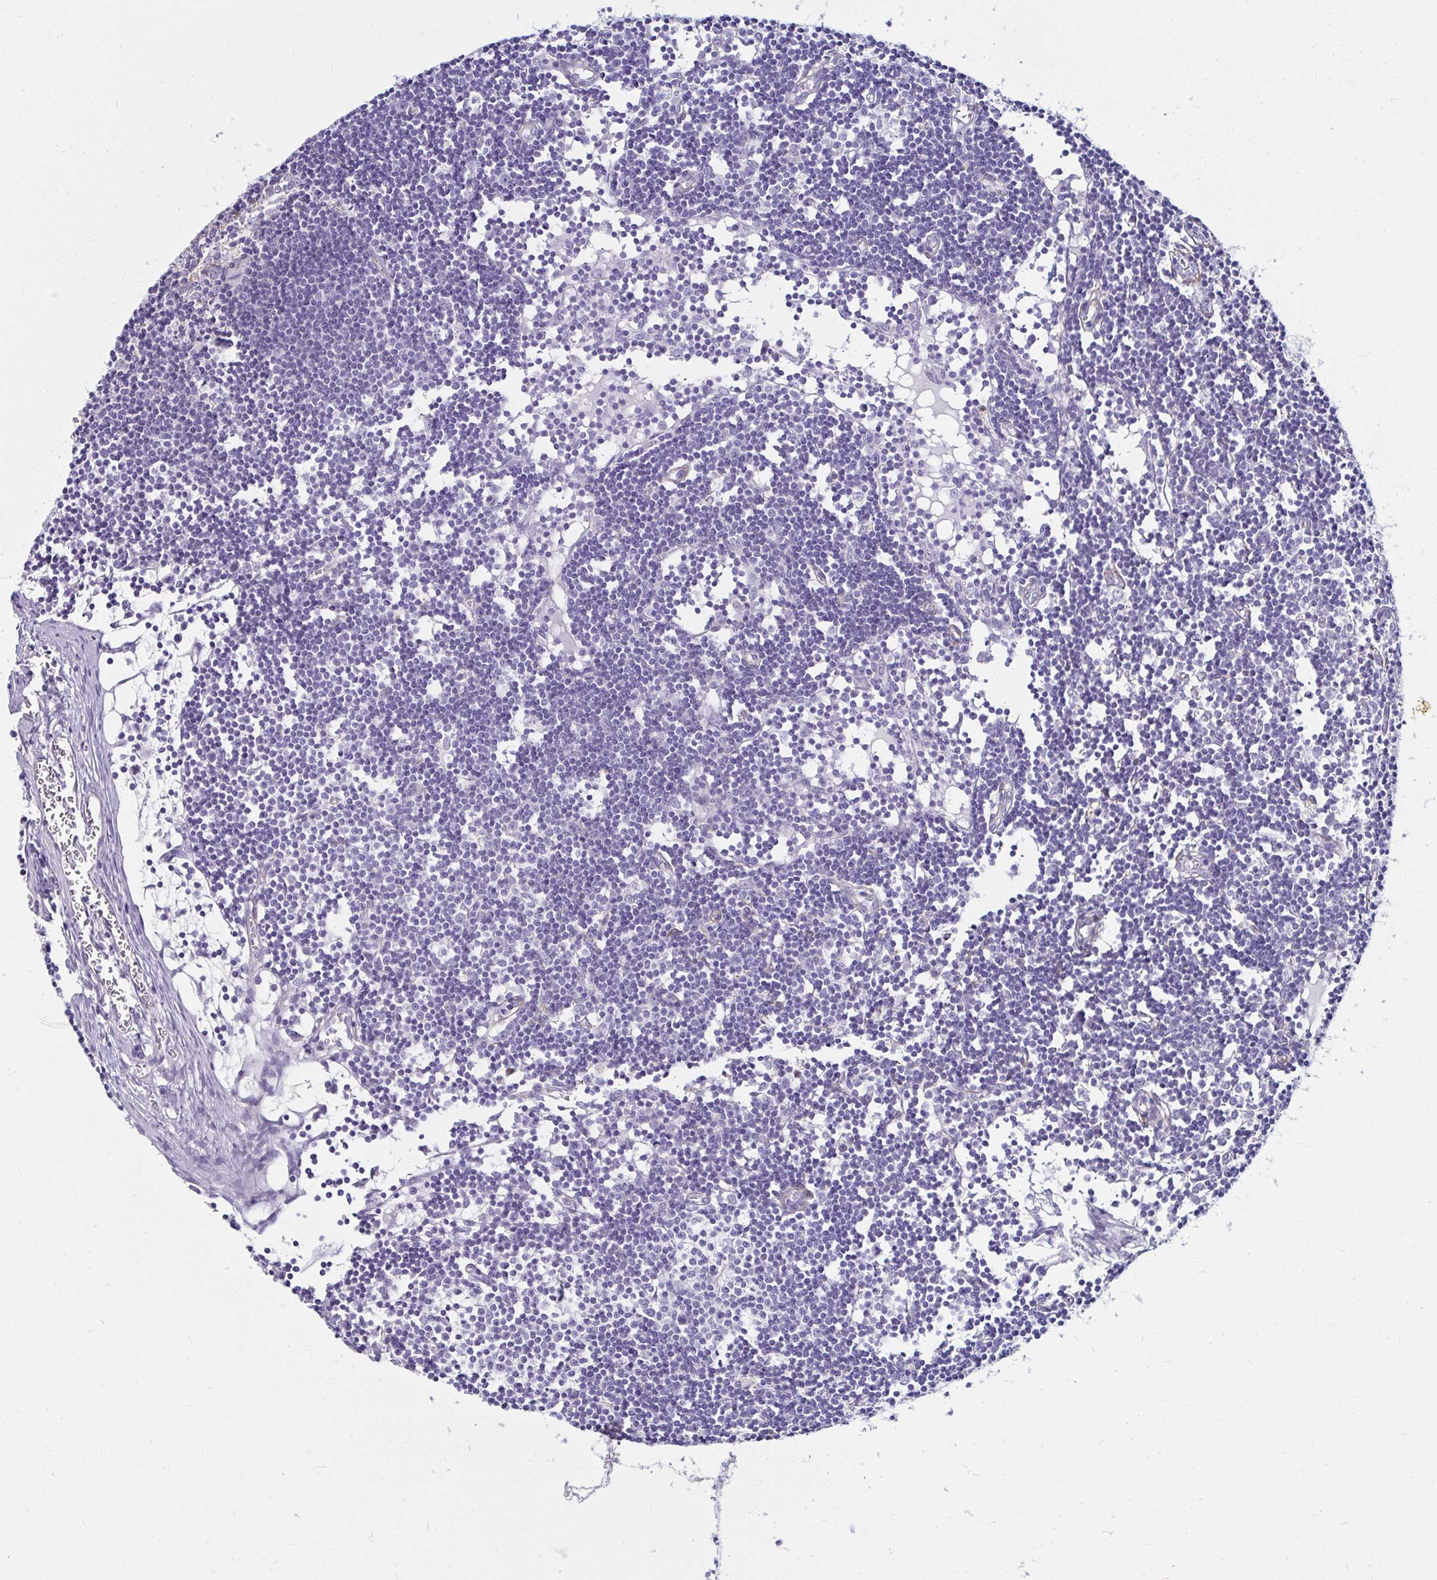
{"staining": {"intensity": "negative", "quantity": "none", "location": "none"}, "tissue": "lymph node", "cell_type": "Germinal center cells", "image_type": "normal", "snomed": [{"axis": "morphology", "description": "Normal tissue, NOS"}, {"axis": "topography", "description": "Lymph node"}], "caption": "Human lymph node stained for a protein using immunohistochemistry (IHC) displays no positivity in germinal center cells.", "gene": "ANKRD62", "patient": {"sex": "female", "age": 11}}